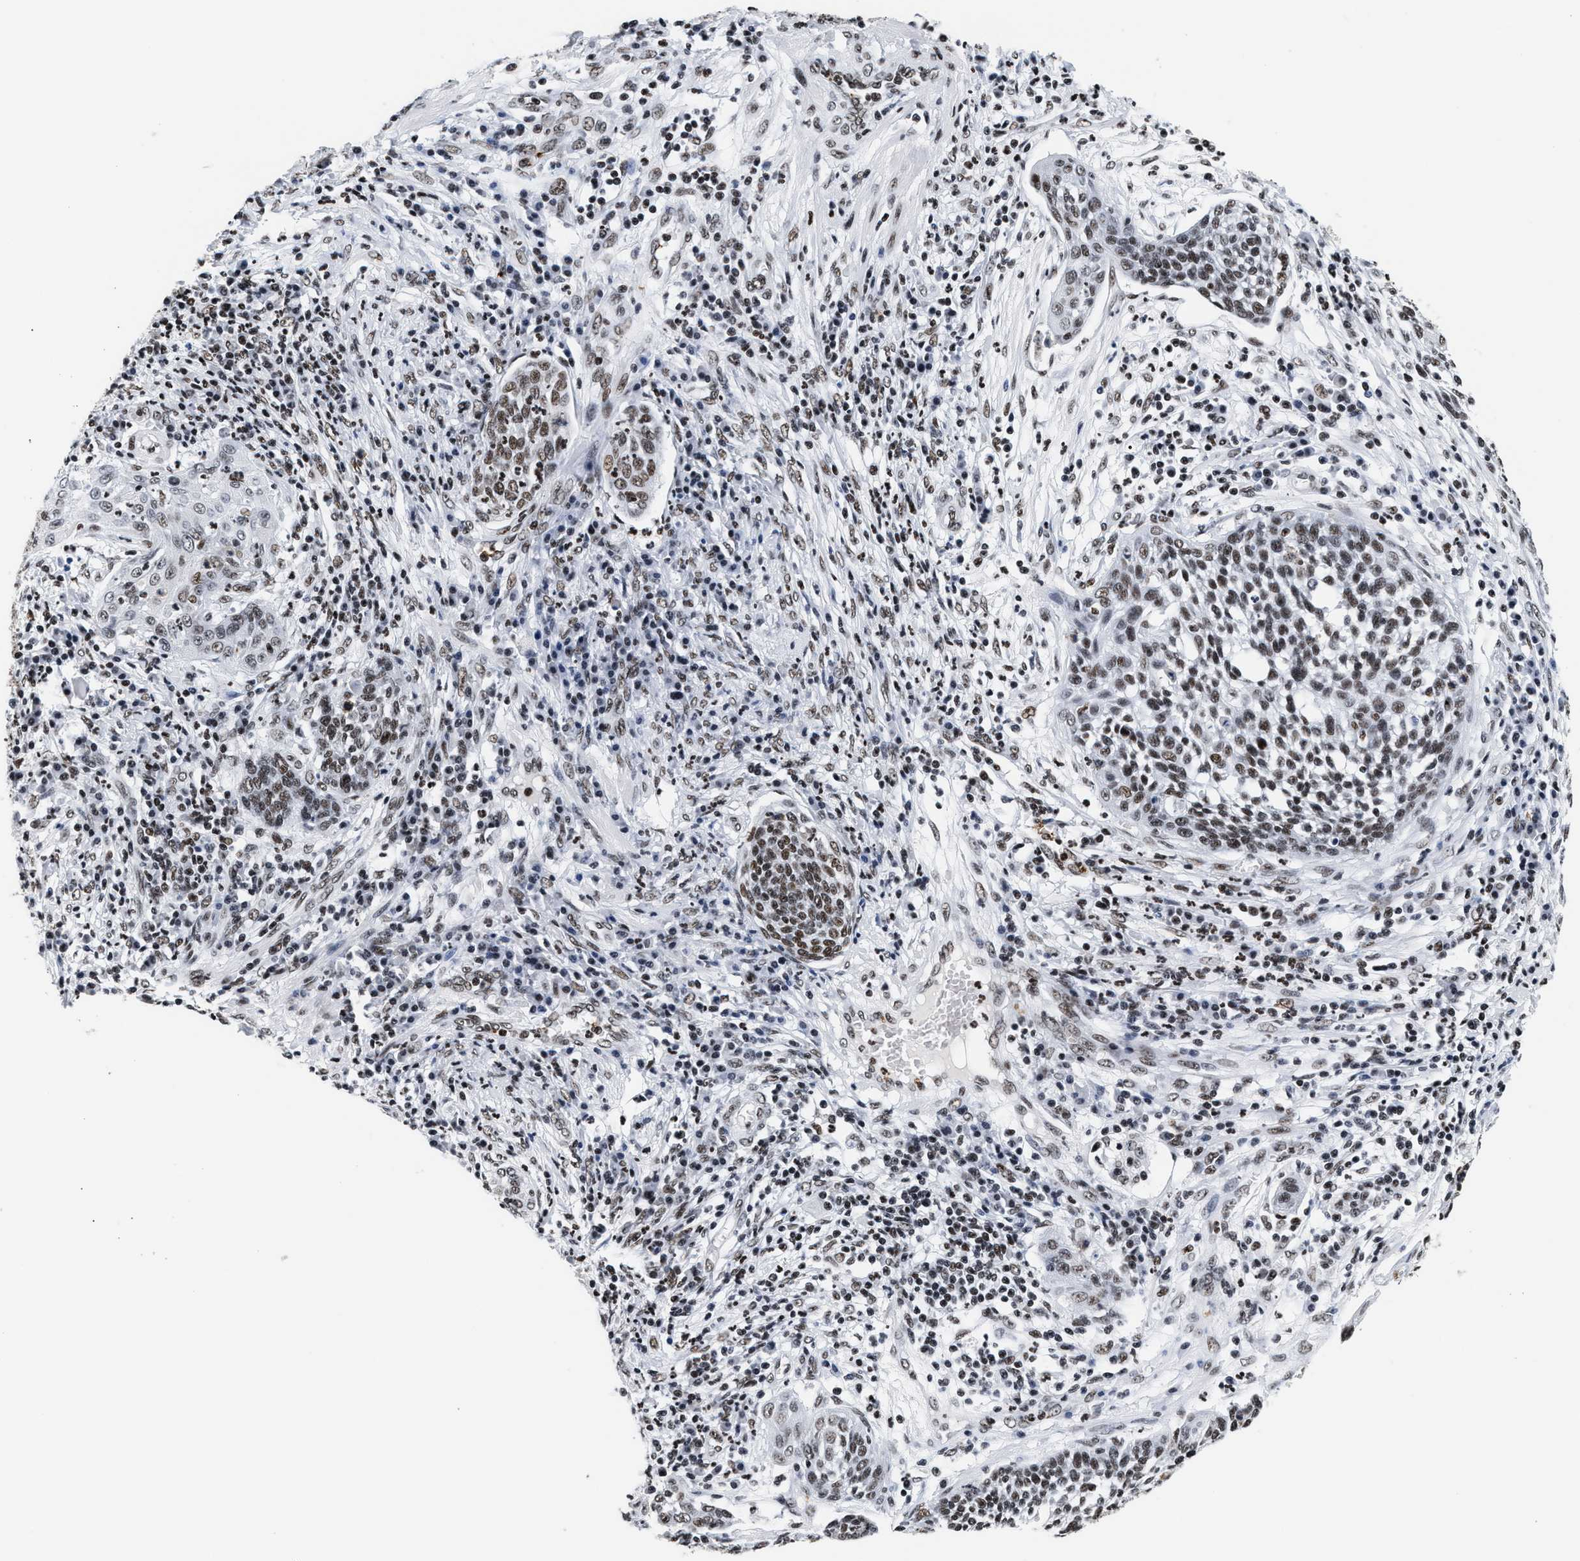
{"staining": {"intensity": "moderate", "quantity": "25%-75%", "location": "nuclear"}, "tissue": "cervical cancer", "cell_type": "Tumor cells", "image_type": "cancer", "snomed": [{"axis": "morphology", "description": "Squamous cell carcinoma, NOS"}, {"axis": "topography", "description": "Cervix"}], "caption": "The micrograph displays staining of cervical cancer, revealing moderate nuclear protein expression (brown color) within tumor cells.", "gene": "RAD21", "patient": {"sex": "female", "age": 34}}